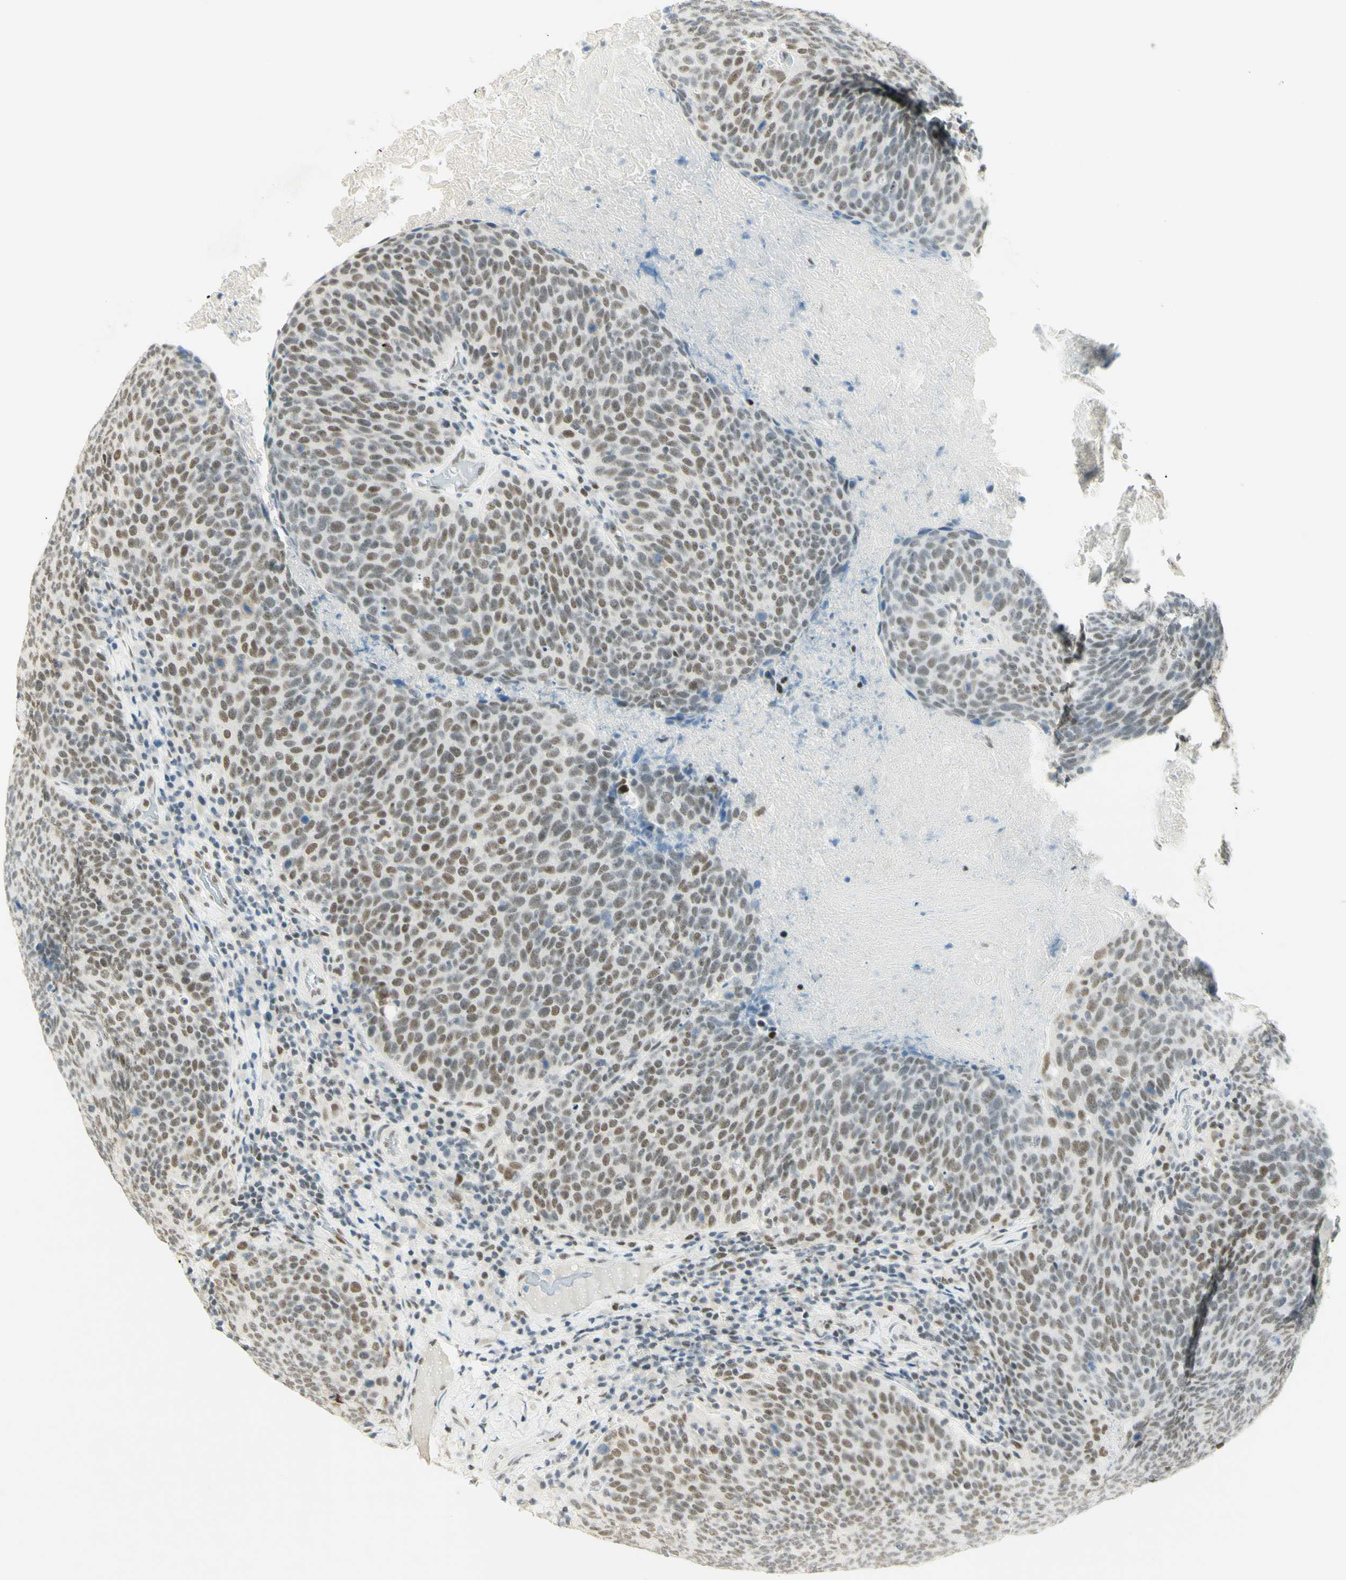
{"staining": {"intensity": "weak", "quantity": ">75%", "location": "nuclear"}, "tissue": "head and neck cancer", "cell_type": "Tumor cells", "image_type": "cancer", "snomed": [{"axis": "morphology", "description": "Squamous cell carcinoma, NOS"}, {"axis": "morphology", "description": "Squamous cell carcinoma, metastatic, NOS"}, {"axis": "topography", "description": "Lymph node"}, {"axis": "topography", "description": "Head-Neck"}], "caption": "There is low levels of weak nuclear positivity in tumor cells of head and neck metastatic squamous cell carcinoma, as demonstrated by immunohistochemical staining (brown color).", "gene": "PMS2", "patient": {"sex": "male", "age": 62}}